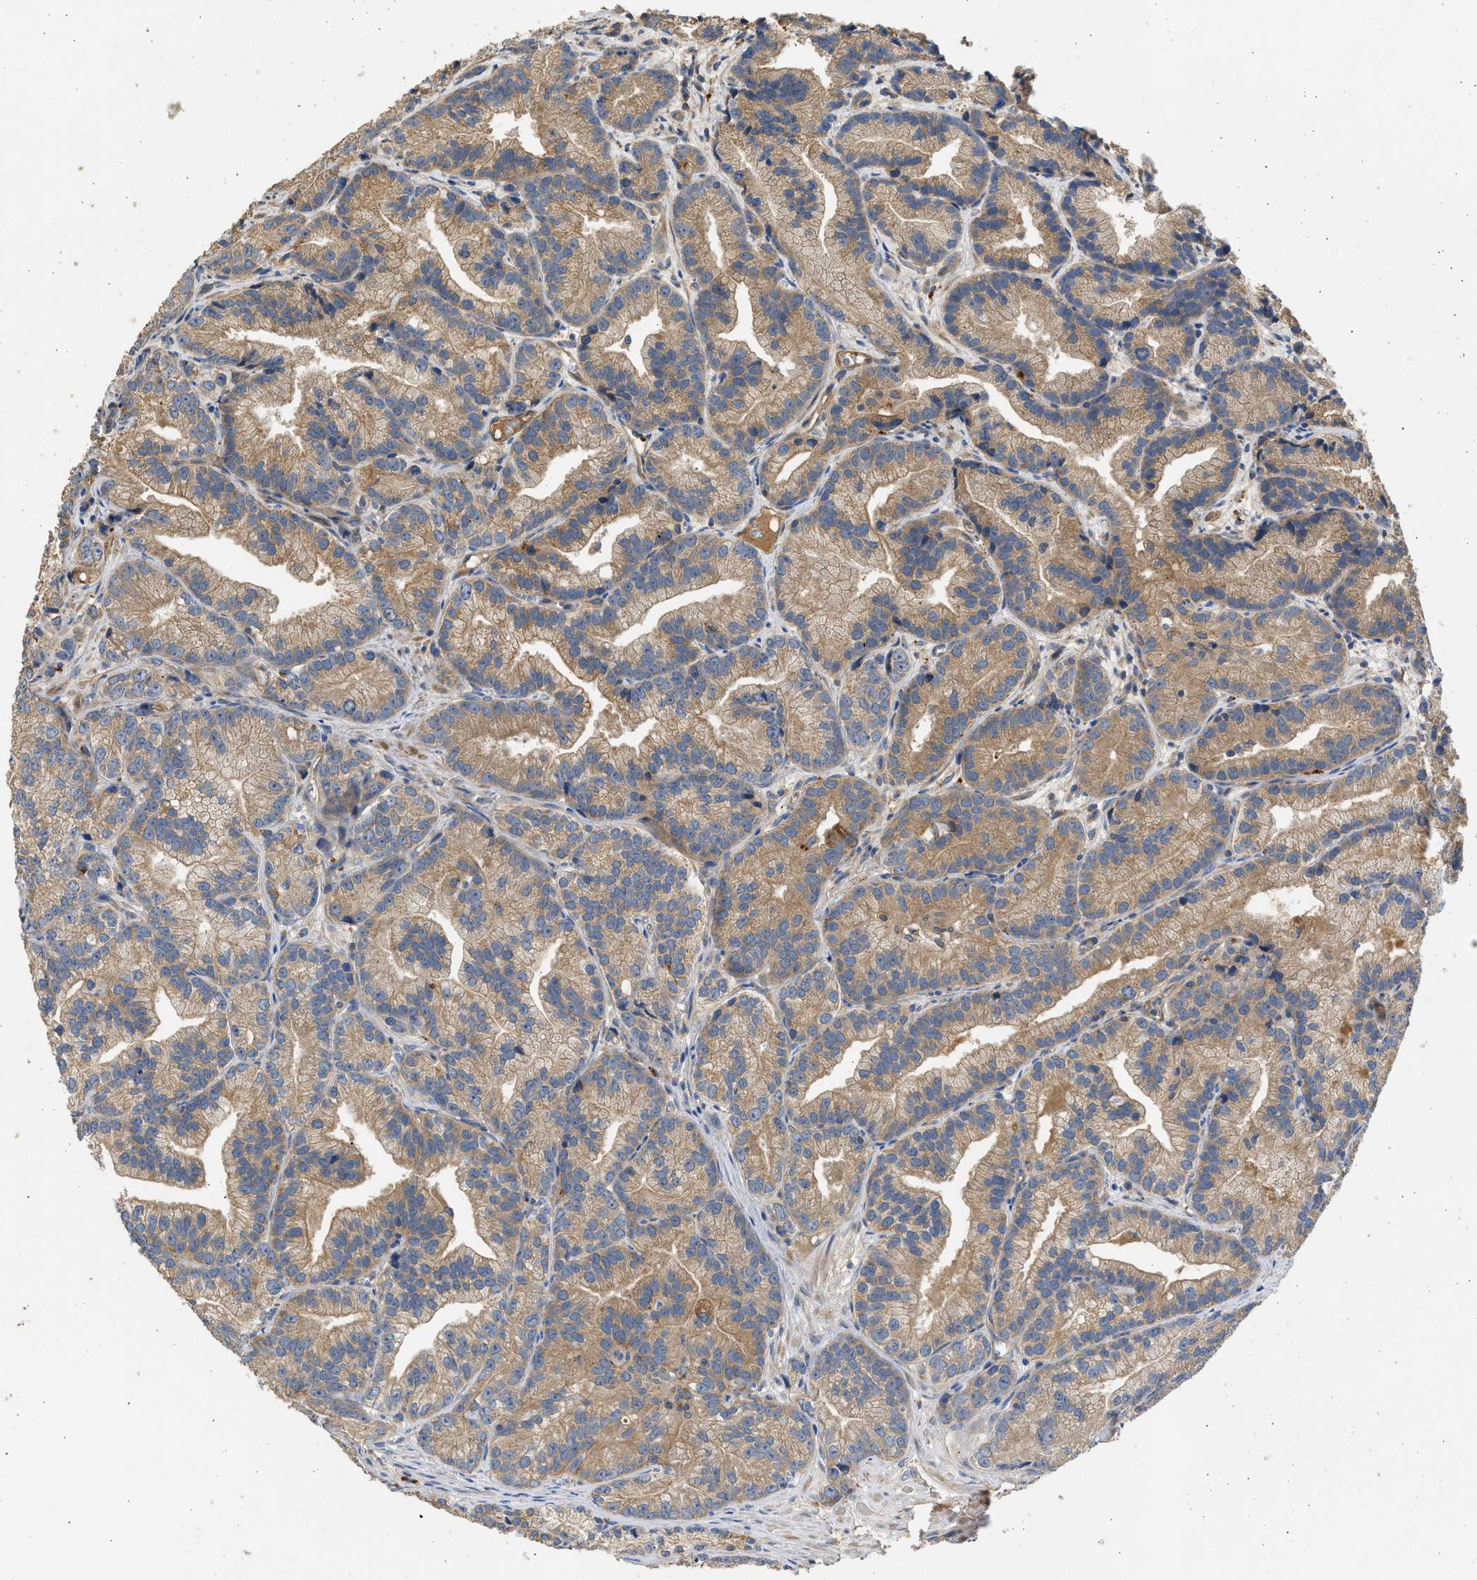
{"staining": {"intensity": "moderate", "quantity": ">75%", "location": "cytoplasmic/membranous"}, "tissue": "prostate cancer", "cell_type": "Tumor cells", "image_type": "cancer", "snomed": [{"axis": "morphology", "description": "Adenocarcinoma, Low grade"}, {"axis": "topography", "description": "Prostate"}], "caption": "Prostate adenocarcinoma (low-grade) stained for a protein shows moderate cytoplasmic/membranous positivity in tumor cells. The staining is performed using DAB brown chromogen to label protein expression. The nuclei are counter-stained blue using hematoxylin.", "gene": "CSRNP2", "patient": {"sex": "male", "age": 89}}